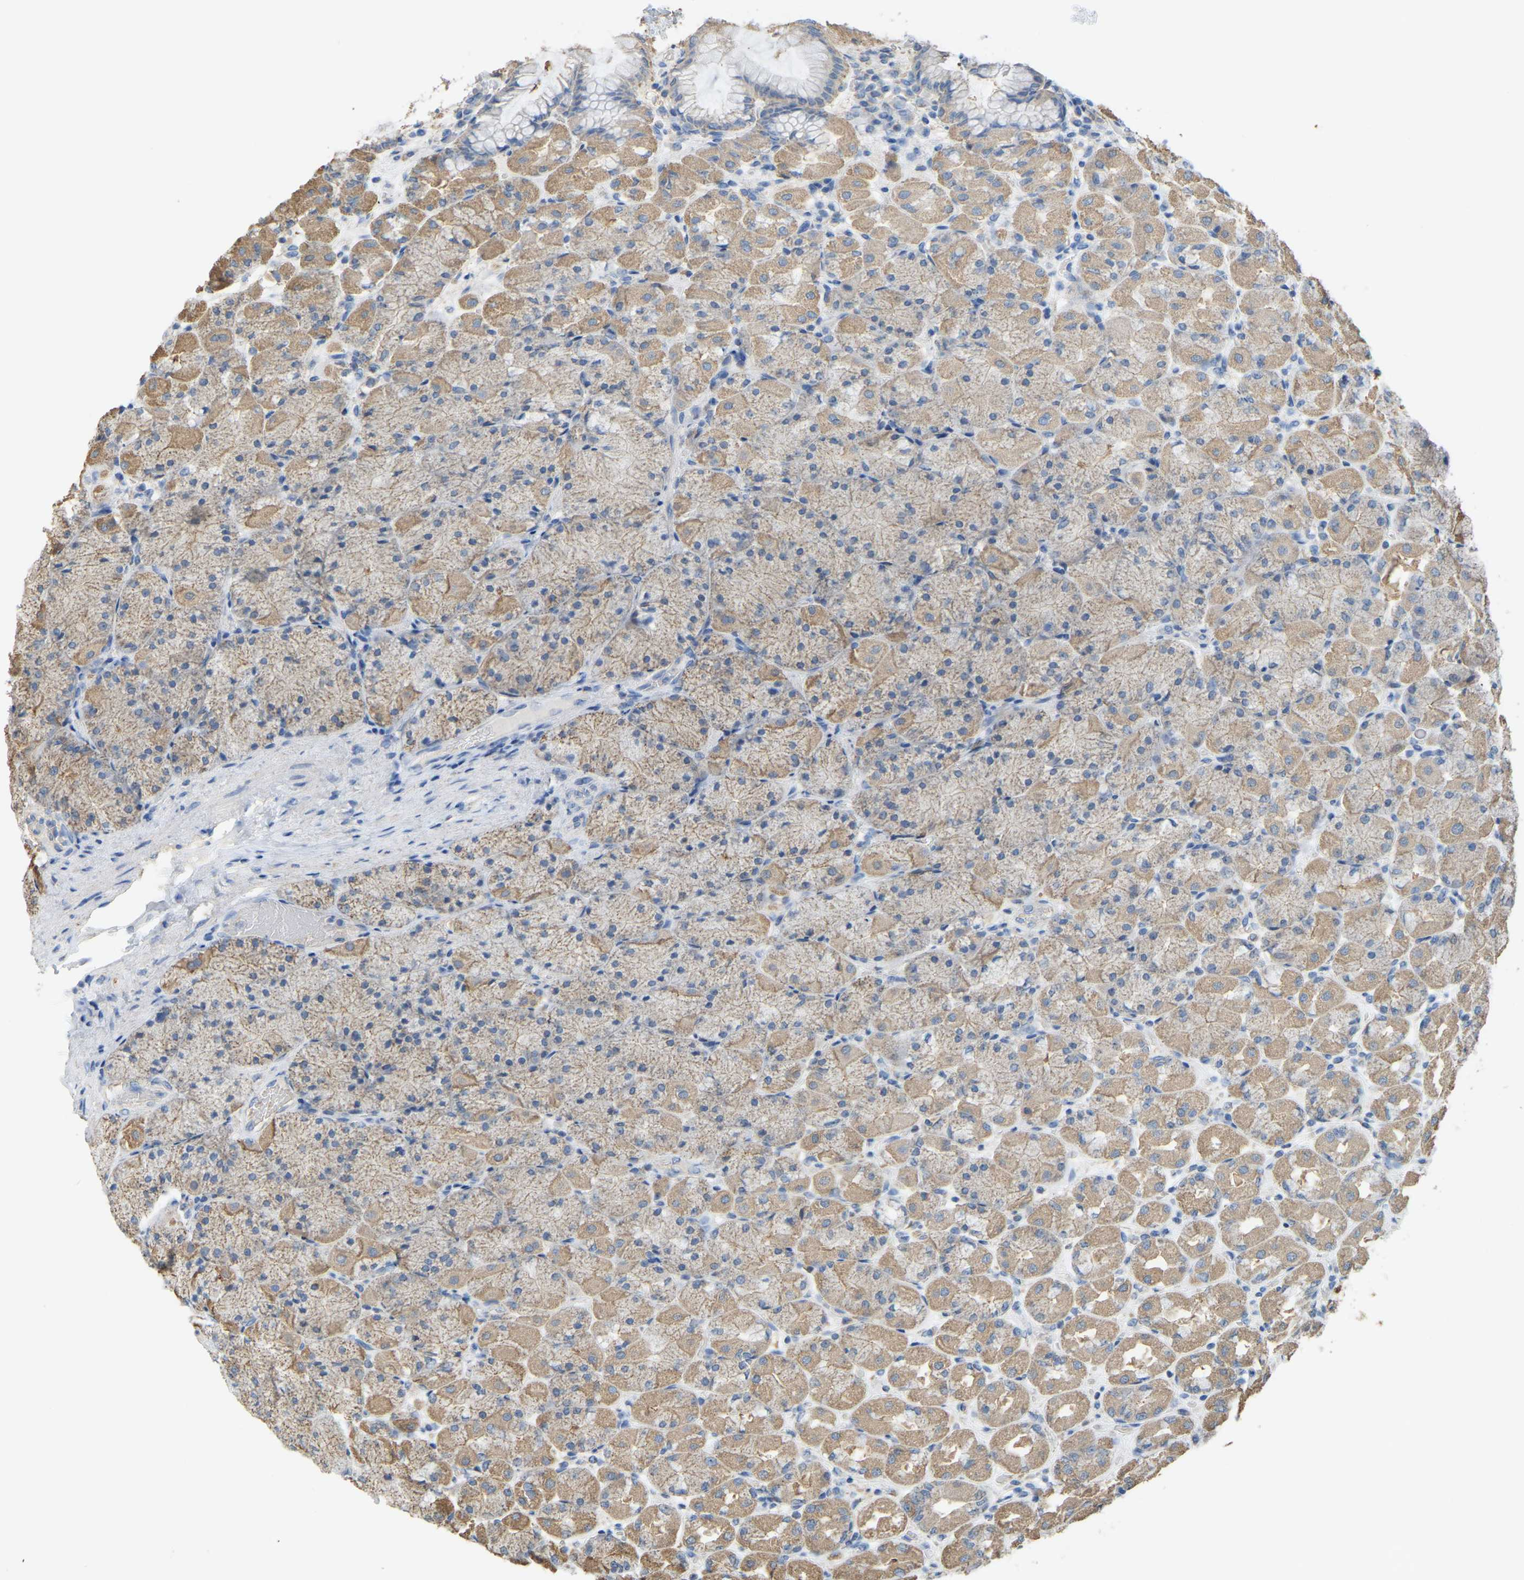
{"staining": {"intensity": "weak", "quantity": ">75%", "location": "cytoplasmic/membranous"}, "tissue": "stomach", "cell_type": "Glandular cells", "image_type": "normal", "snomed": [{"axis": "morphology", "description": "Normal tissue, NOS"}, {"axis": "topography", "description": "Stomach, upper"}], "caption": "Unremarkable stomach reveals weak cytoplasmic/membranous positivity in about >75% of glandular cells (Stains: DAB (3,3'-diaminobenzidine) in brown, nuclei in blue, Microscopy: brightfield microscopy at high magnification)..", "gene": "SERPINB5", "patient": {"sex": "female", "age": 56}}